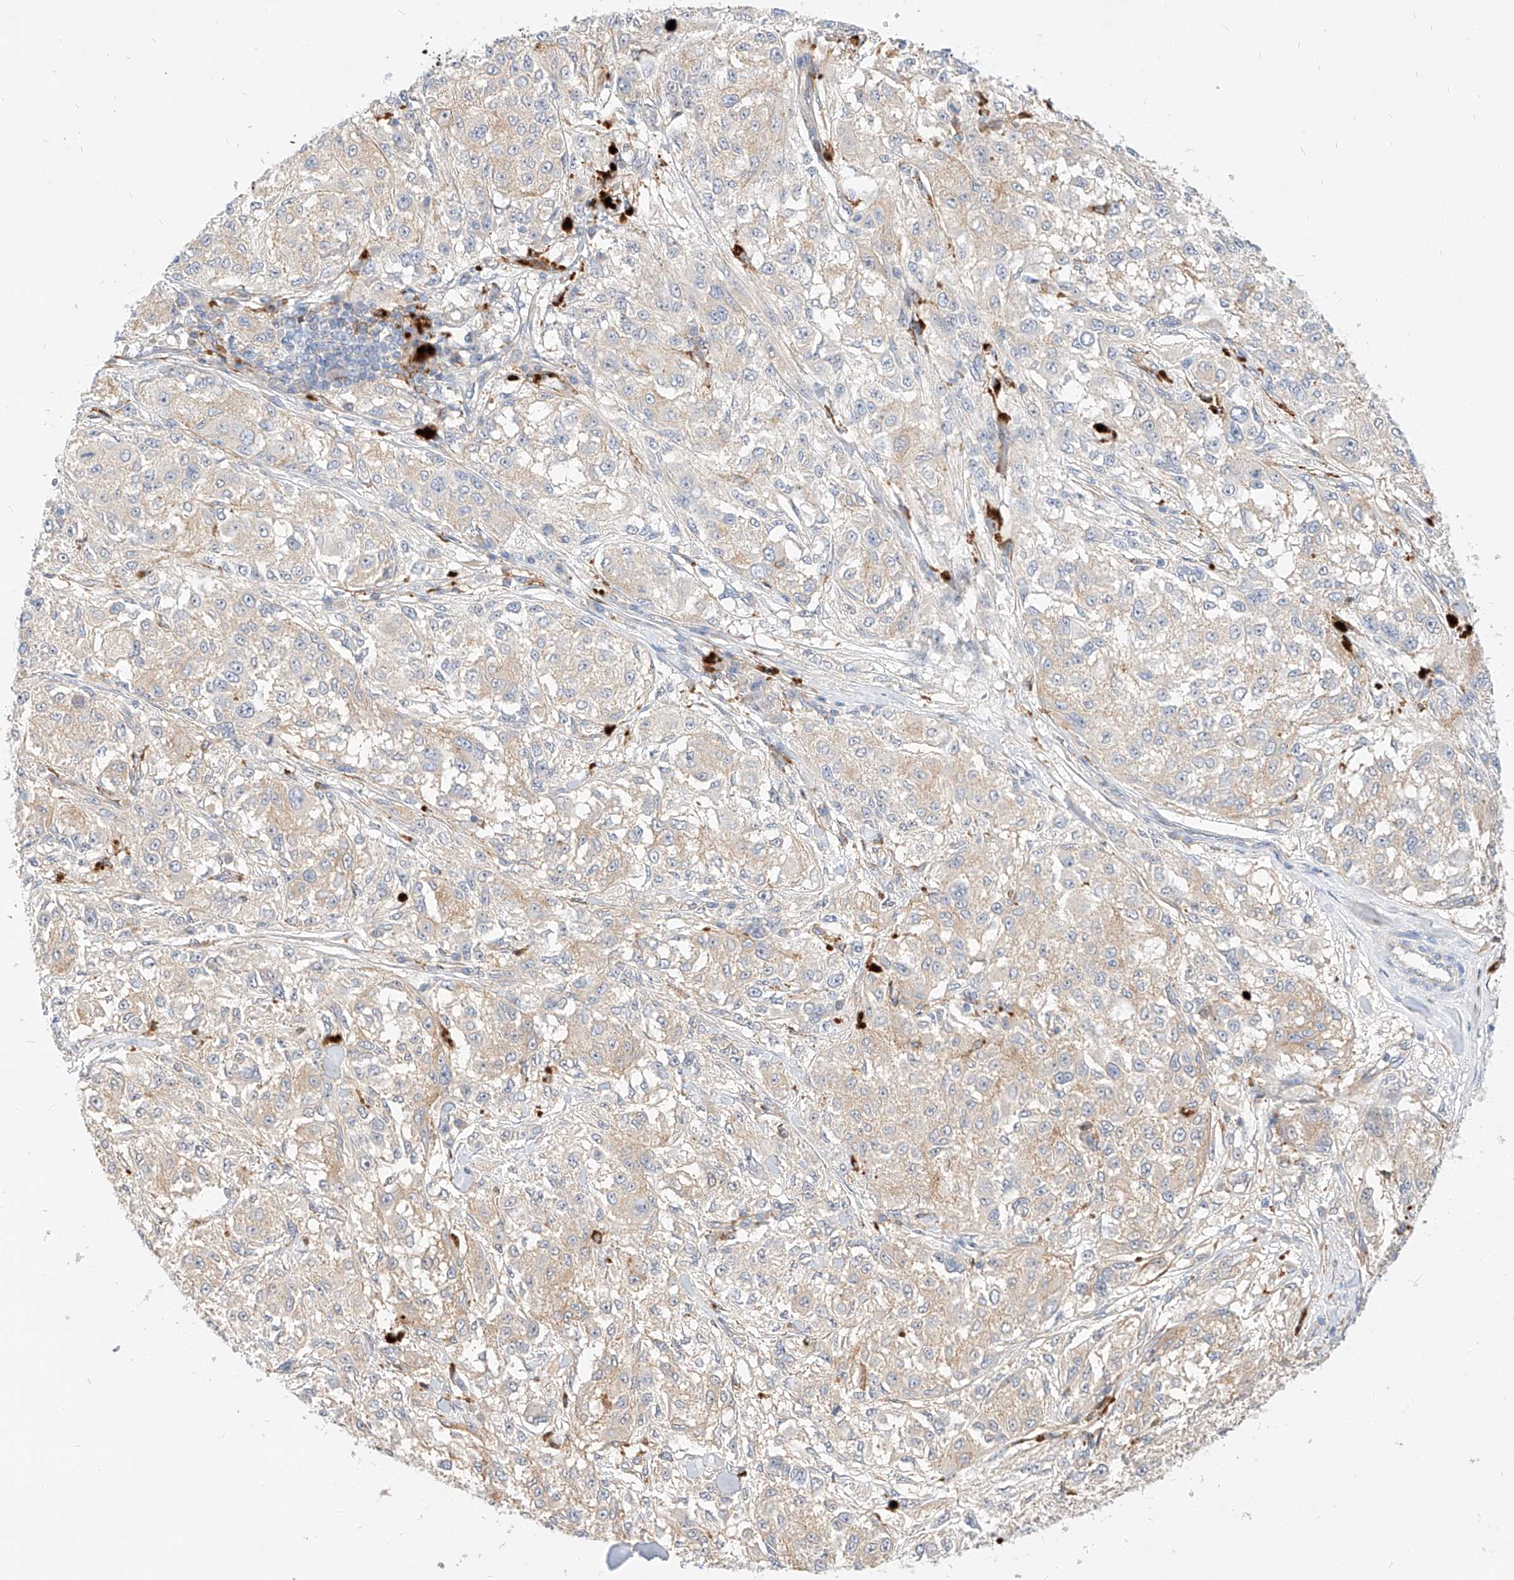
{"staining": {"intensity": "negative", "quantity": "none", "location": "none"}, "tissue": "melanoma", "cell_type": "Tumor cells", "image_type": "cancer", "snomed": [{"axis": "morphology", "description": "Necrosis, NOS"}, {"axis": "morphology", "description": "Malignant melanoma, NOS"}, {"axis": "topography", "description": "Skin"}], "caption": "The image demonstrates no significant staining in tumor cells of malignant melanoma.", "gene": "NFAM1", "patient": {"sex": "female", "age": 87}}